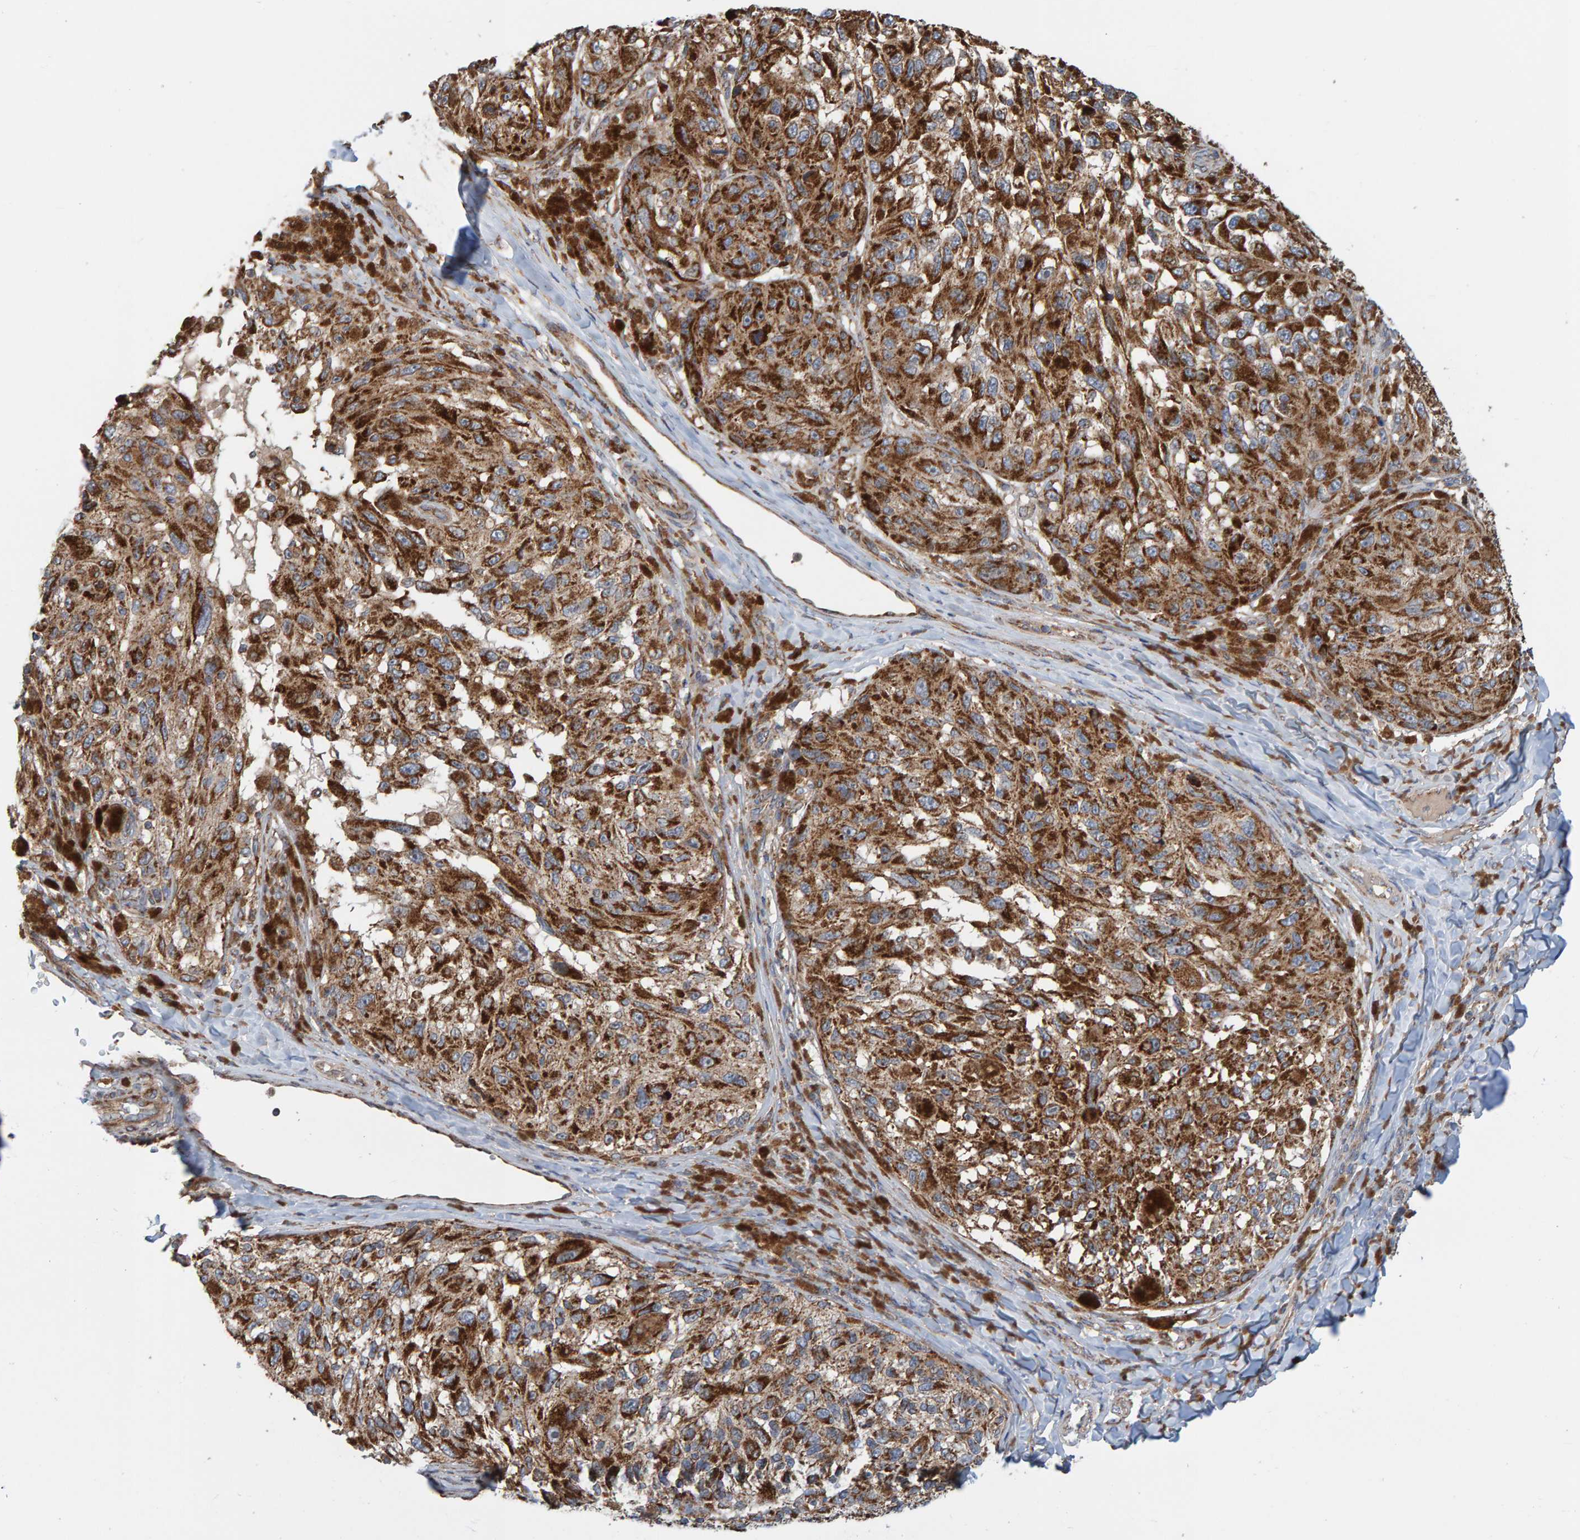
{"staining": {"intensity": "moderate", "quantity": ">75%", "location": "cytoplasmic/membranous"}, "tissue": "melanoma", "cell_type": "Tumor cells", "image_type": "cancer", "snomed": [{"axis": "morphology", "description": "Malignant melanoma, NOS"}, {"axis": "topography", "description": "Skin"}], "caption": "Immunohistochemistry (DAB) staining of human melanoma displays moderate cytoplasmic/membranous protein positivity in approximately >75% of tumor cells. The staining was performed using DAB (3,3'-diaminobenzidine) to visualize the protein expression in brown, while the nuclei were stained in blue with hematoxylin (Magnification: 20x).", "gene": "MRPL45", "patient": {"sex": "female", "age": 73}}